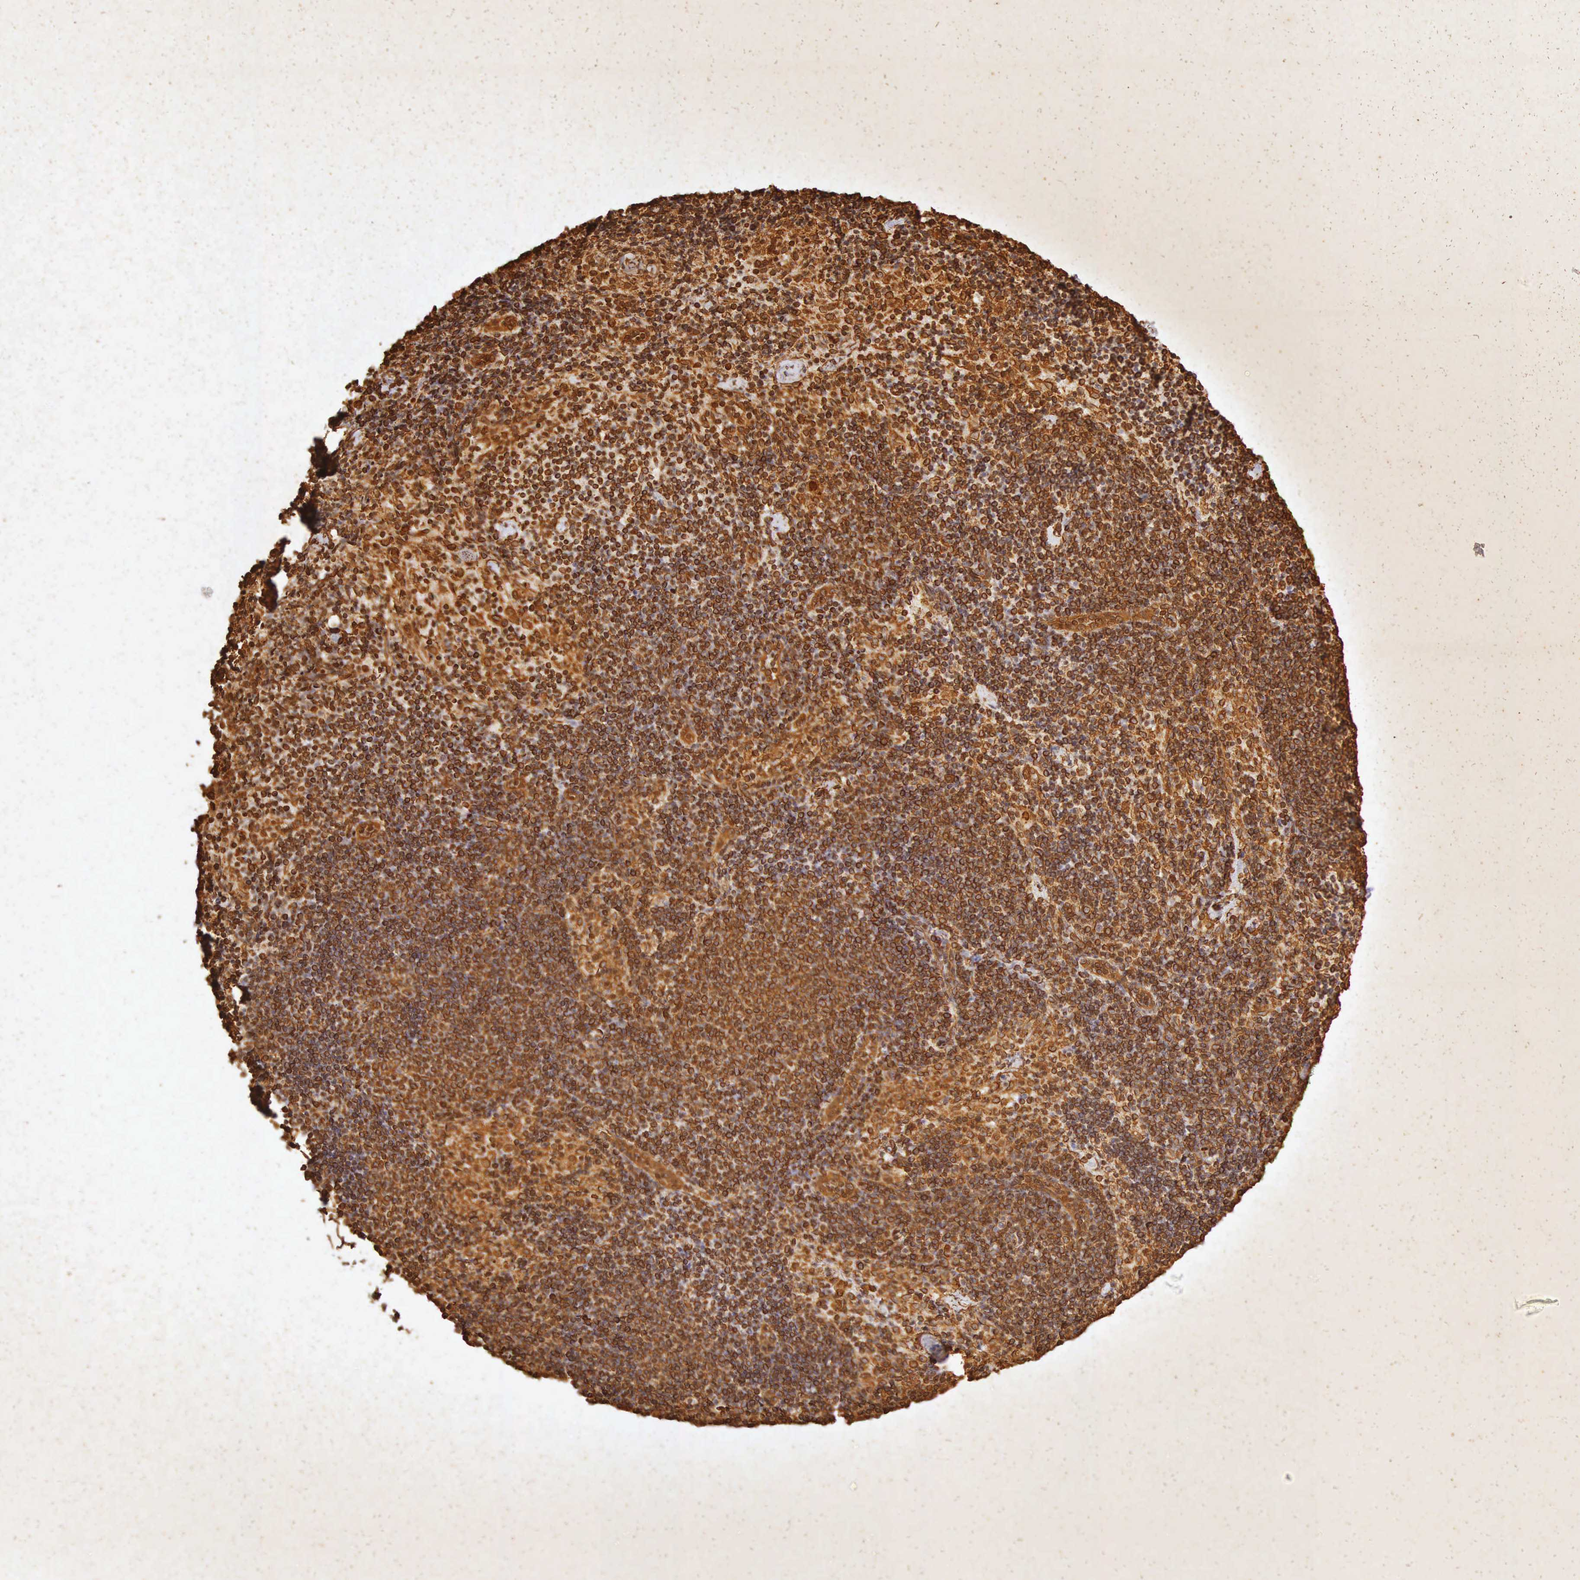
{"staining": {"intensity": "strong", "quantity": ">75%", "location": "cytoplasmic/membranous"}, "tissue": "lymph node", "cell_type": "Germinal center cells", "image_type": "normal", "snomed": [{"axis": "morphology", "description": "Normal tissue, NOS"}, {"axis": "topography", "description": "Lymph node"}], "caption": "This photomicrograph exhibits IHC staining of benign human lymph node, with high strong cytoplasmic/membranous expression in approximately >75% of germinal center cells.", "gene": "VIM", "patient": {"sex": "female", "age": 35}}